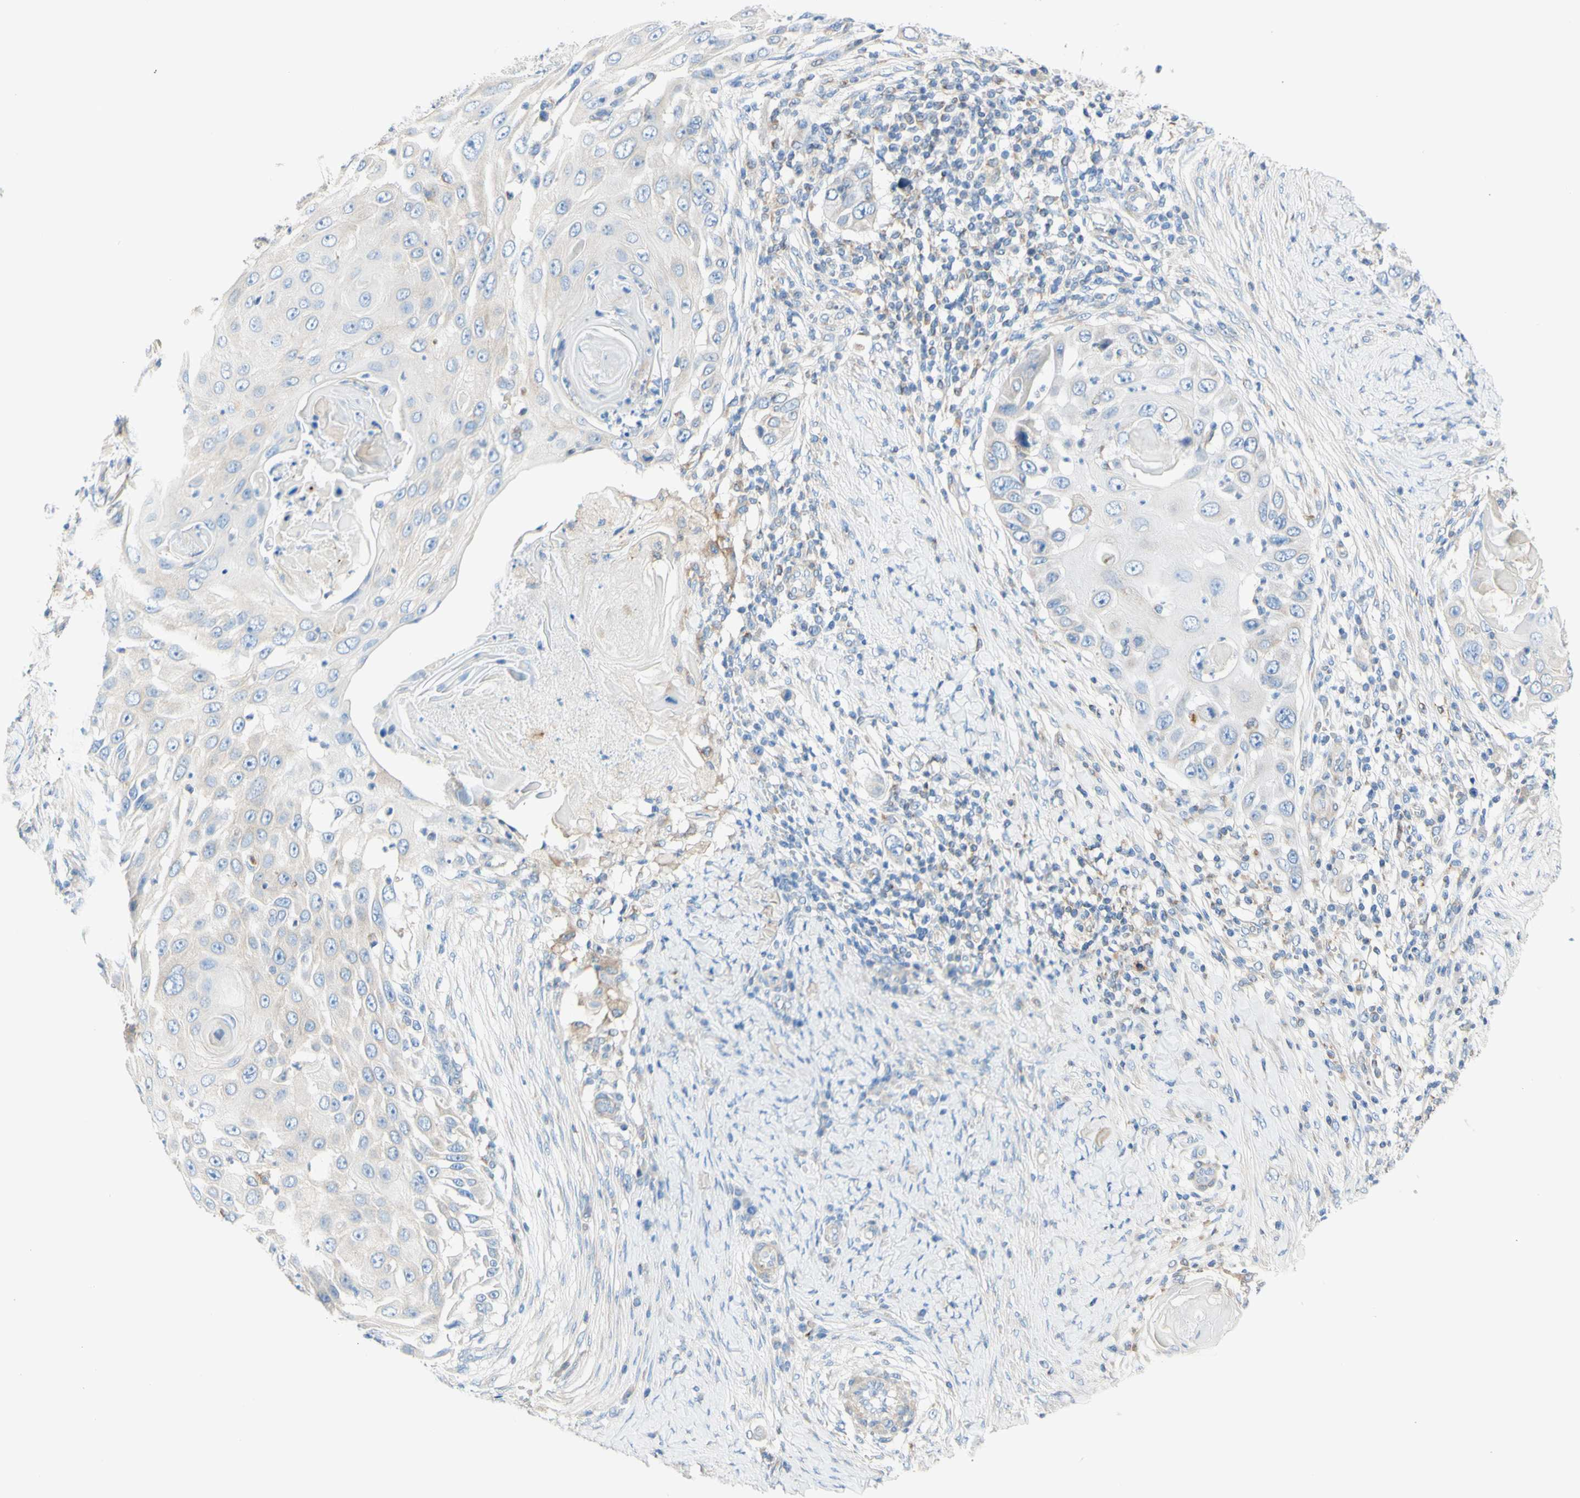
{"staining": {"intensity": "negative", "quantity": "none", "location": "none"}, "tissue": "skin cancer", "cell_type": "Tumor cells", "image_type": "cancer", "snomed": [{"axis": "morphology", "description": "Squamous cell carcinoma, NOS"}, {"axis": "topography", "description": "Skin"}], "caption": "Immunohistochemistry (IHC) of skin cancer (squamous cell carcinoma) shows no positivity in tumor cells.", "gene": "RETREG2", "patient": {"sex": "female", "age": 44}}